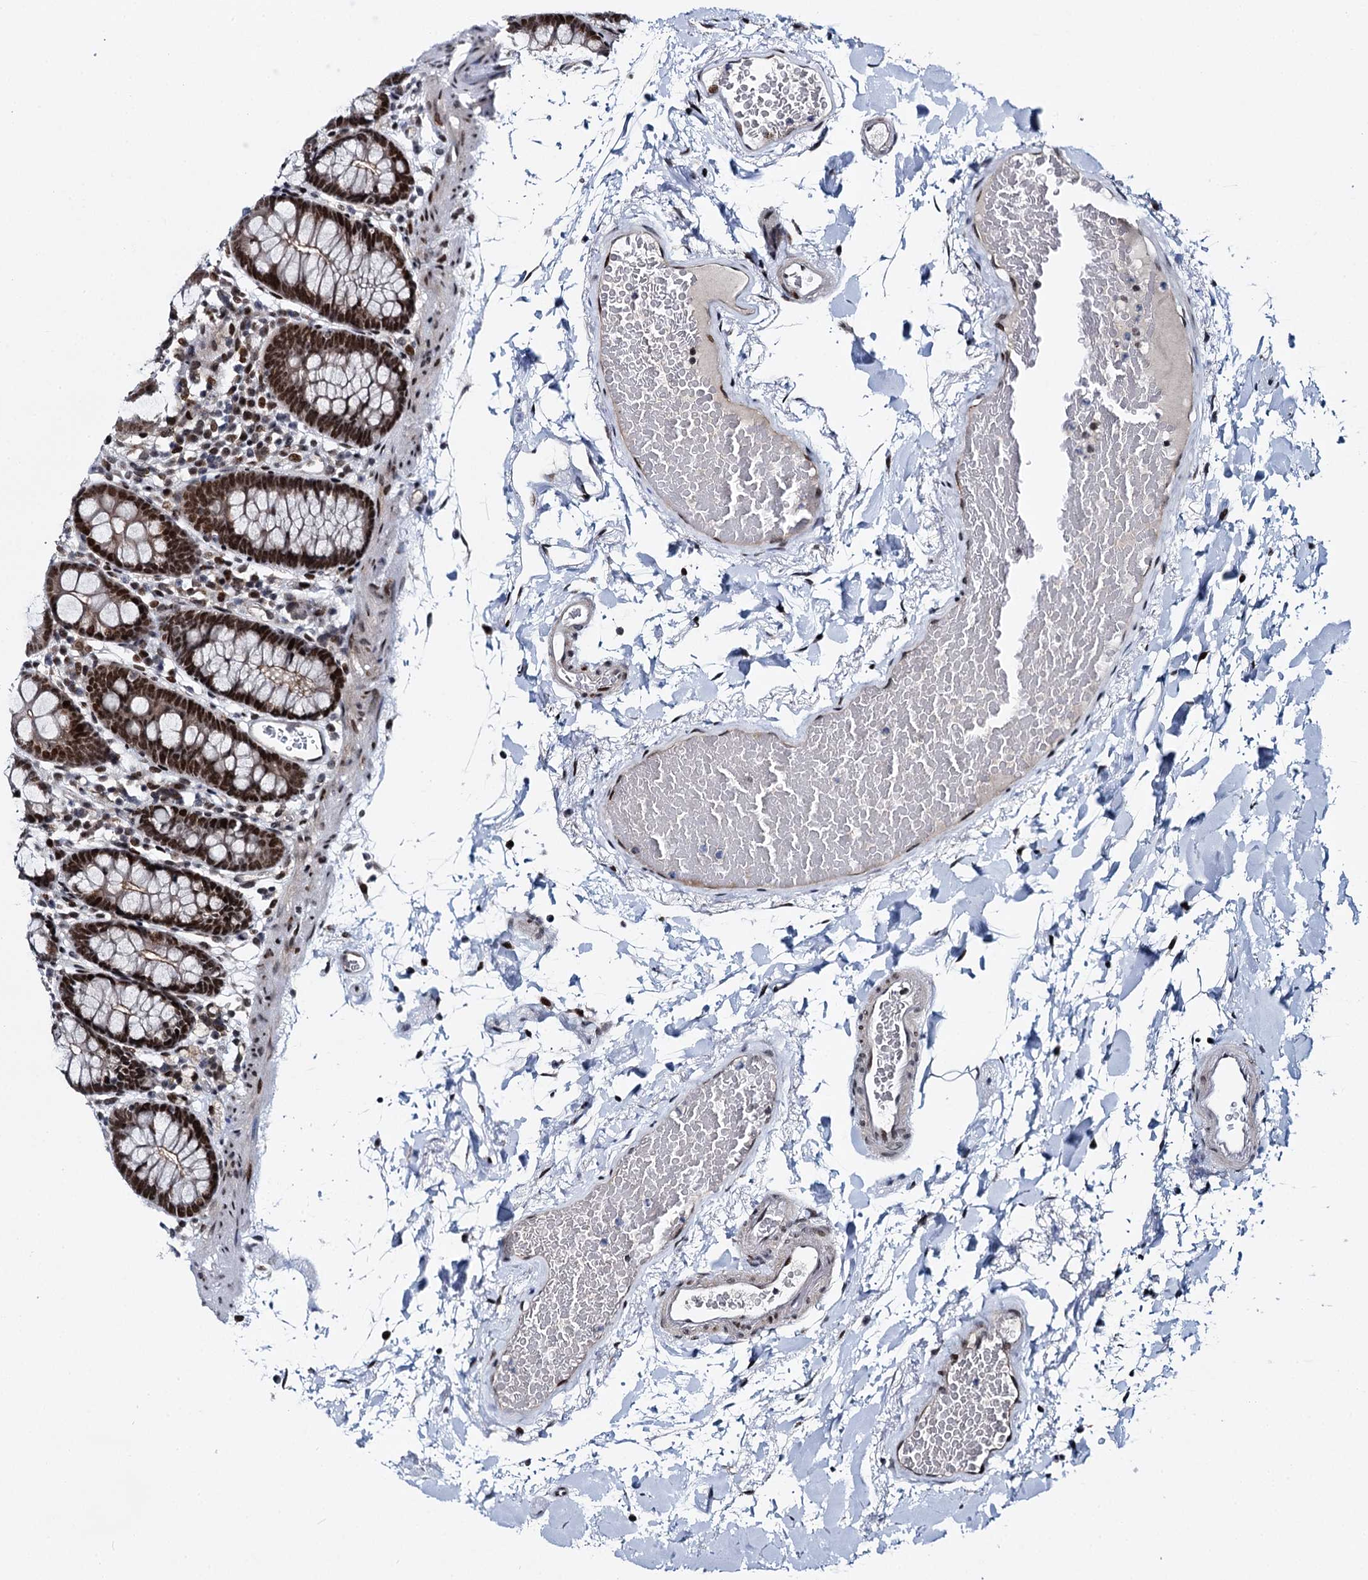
{"staining": {"intensity": "moderate", "quantity": ">75%", "location": "nuclear"}, "tissue": "colon", "cell_type": "Endothelial cells", "image_type": "normal", "snomed": [{"axis": "morphology", "description": "Normal tissue, NOS"}, {"axis": "topography", "description": "Colon"}], "caption": "Protein expression analysis of normal human colon reveals moderate nuclear positivity in about >75% of endothelial cells.", "gene": "RUFY2", "patient": {"sex": "male", "age": 75}}